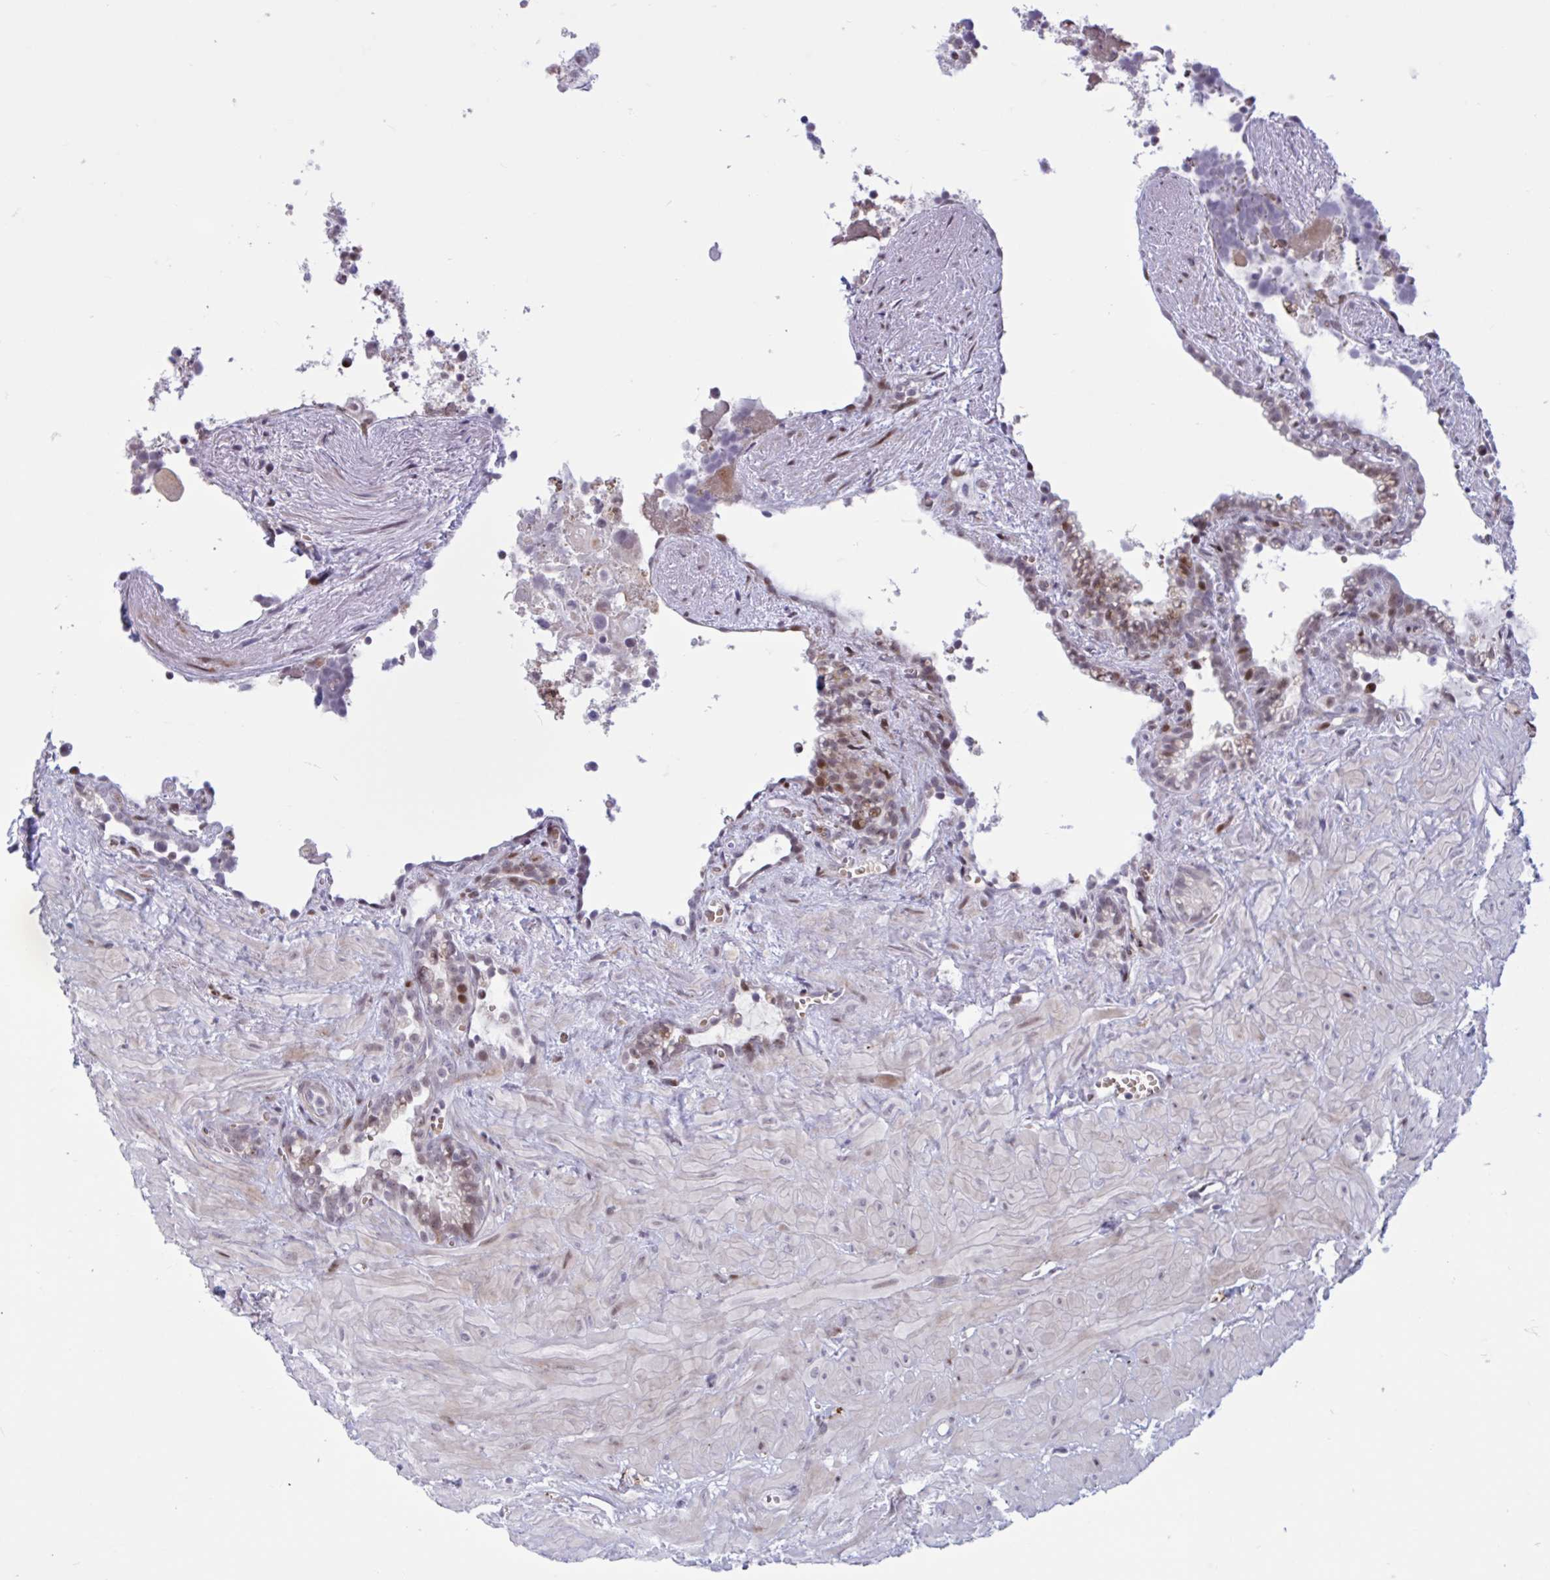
{"staining": {"intensity": "moderate", "quantity": "25%-75%", "location": "cytoplasmic/membranous,nuclear"}, "tissue": "seminal vesicle", "cell_type": "Glandular cells", "image_type": "normal", "snomed": [{"axis": "morphology", "description": "Normal tissue, NOS"}, {"axis": "topography", "description": "Seminal veicle"}], "caption": "Moderate cytoplasmic/membranous,nuclear staining is present in approximately 25%-75% of glandular cells in unremarkable seminal vesicle. (IHC, brightfield microscopy, high magnification).", "gene": "RBL1", "patient": {"sex": "male", "age": 76}}